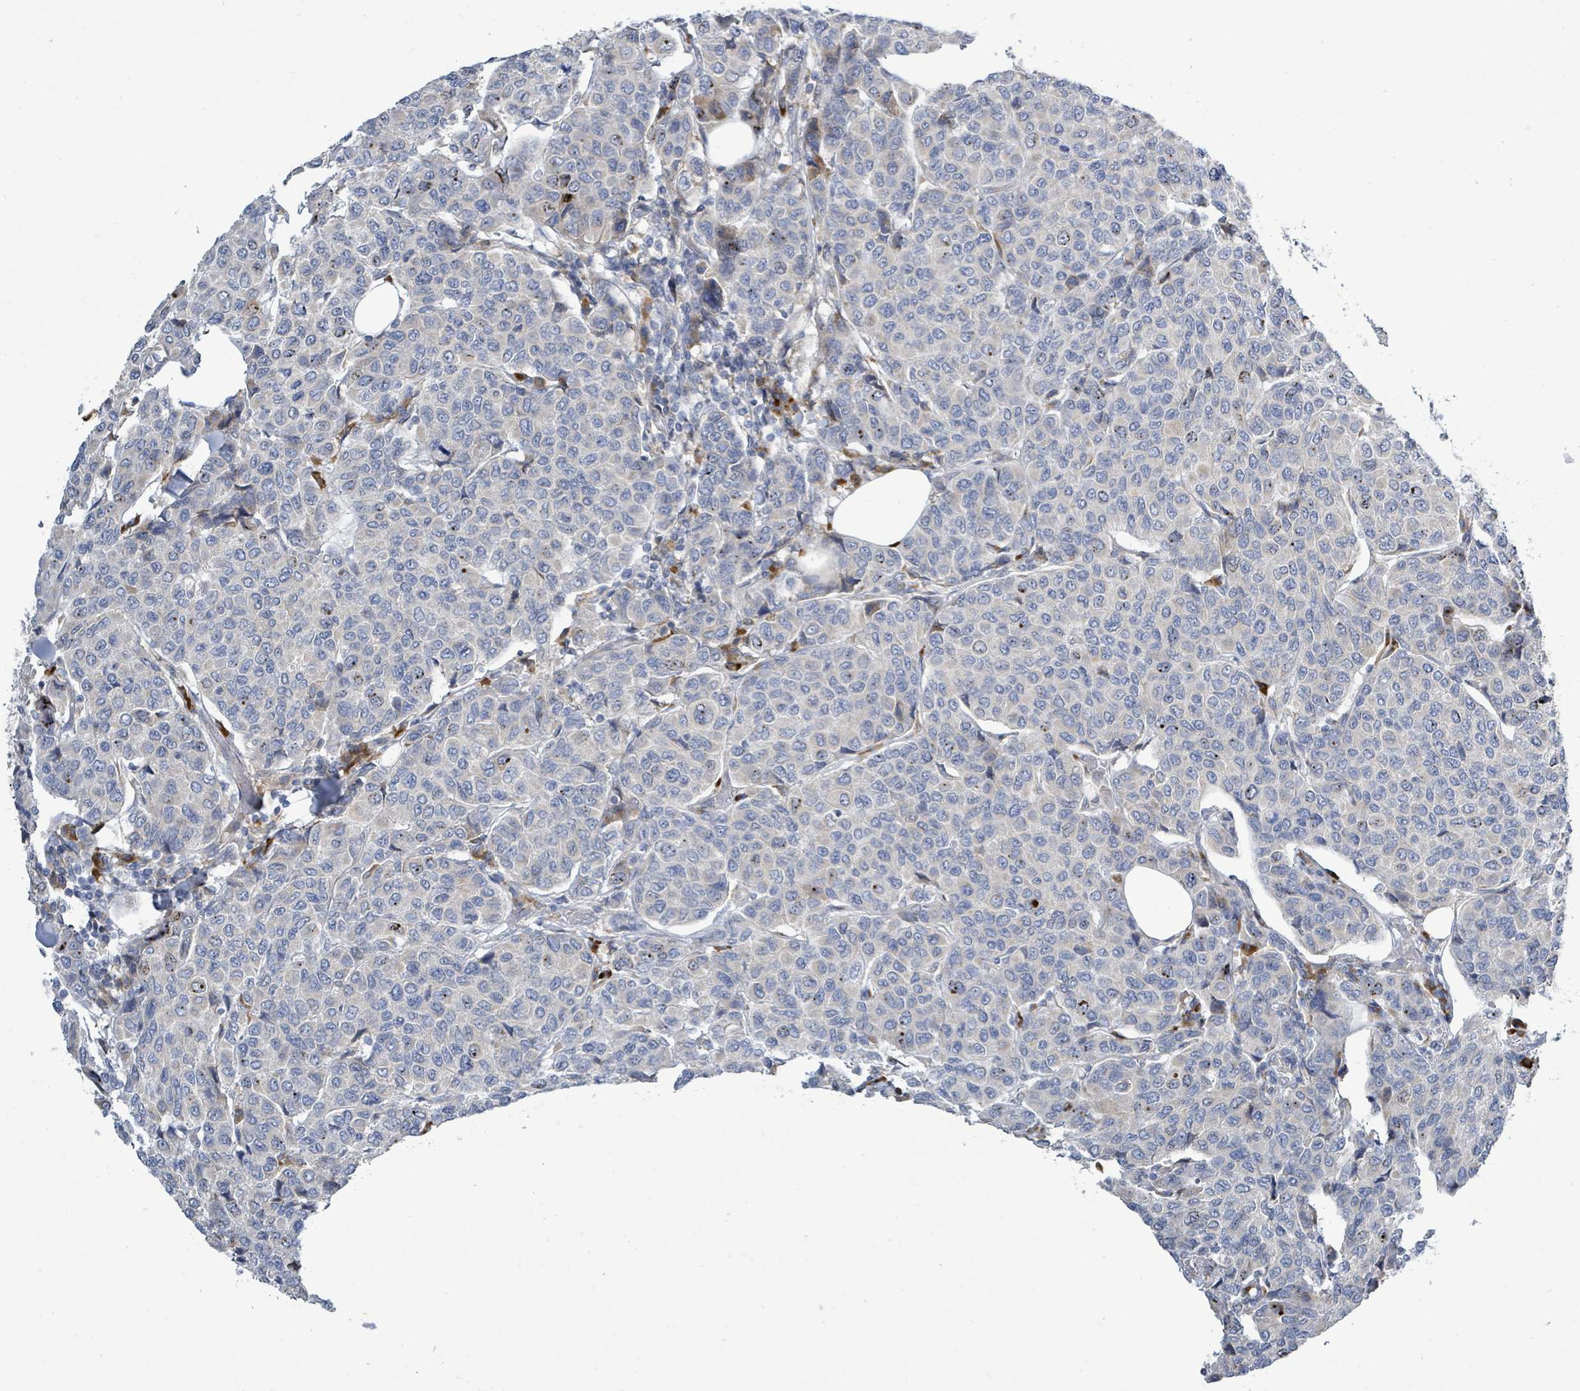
{"staining": {"intensity": "negative", "quantity": "none", "location": "none"}, "tissue": "breast cancer", "cell_type": "Tumor cells", "image_type": "cancer", "snomed": [{"axis": "morphology", "description": "Duct carcinoma"}, {"axis": "topography", "description": "Breast"}], "caption": "Intraductal carcinoma (breast) was stained to show a protein in brown. There is no significant expression in tumor cells.", "gene": "SIRPB1", "patient": {"sex": "female", "age": 55}}